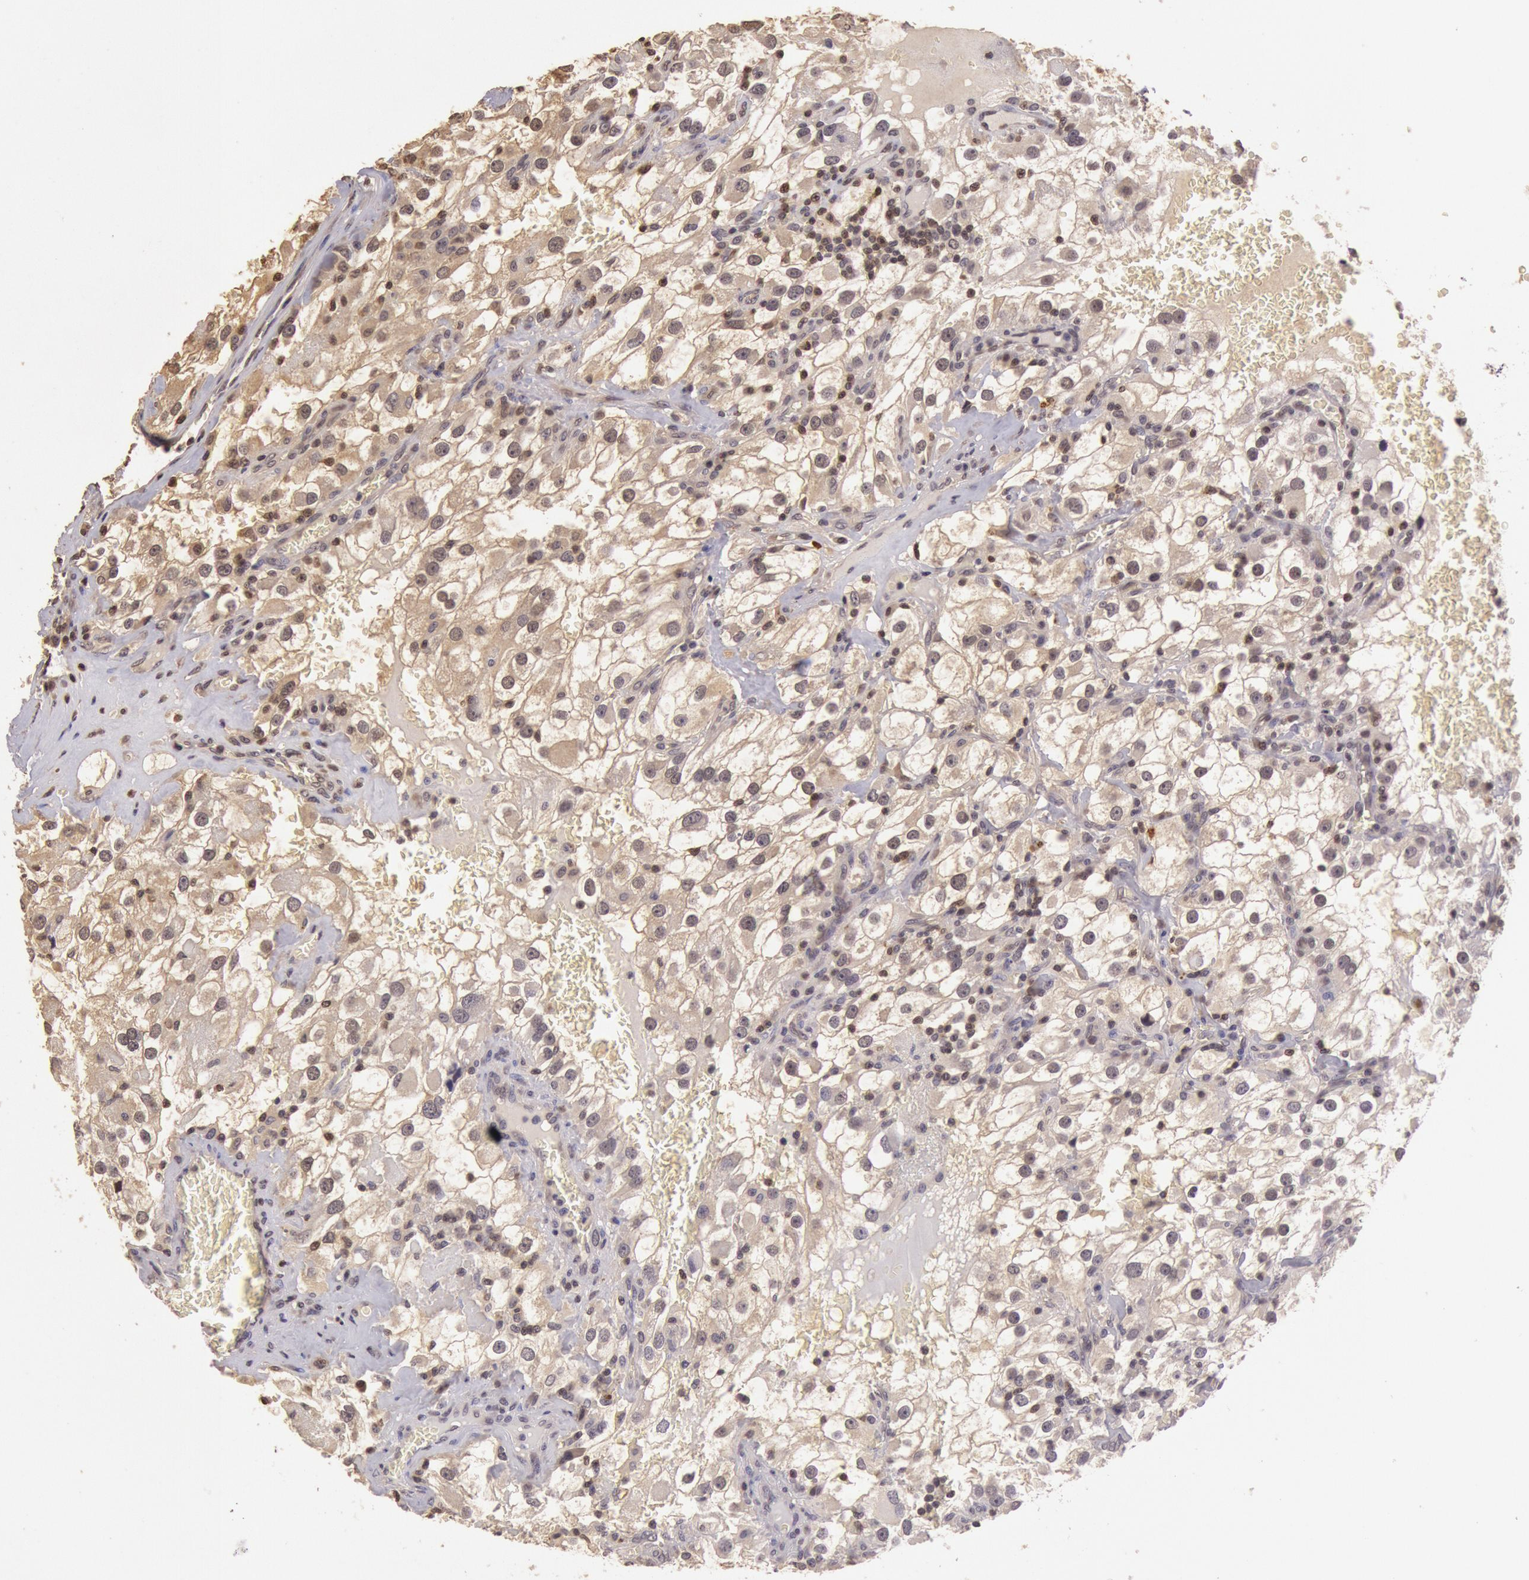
{"staining": {"intensity": "weak", "quantity": "<25%", "location": "cytoplasmic/membranous,nuclear"}, "tissue": "renal cancer", "cell_type": "Tumor cells", "image_type": "cancer", "snomed": [{"axis": "morphology", "description": "Adenocarcinoma, NOS"}, {"axis": "topography", "description": "Kidney"}], "caption": "Immunohistochemistry (IHC) photomicrograph of neoplastic tissue: renal cancer stained with DAB shows no significant protein positivity in tumor cells. The staining is performed using DAB brown chromogen with nuclei counter-stained in using hematoxylin.", "gene": "SOD1", "patient": {"sex": "female", "age": 52}}